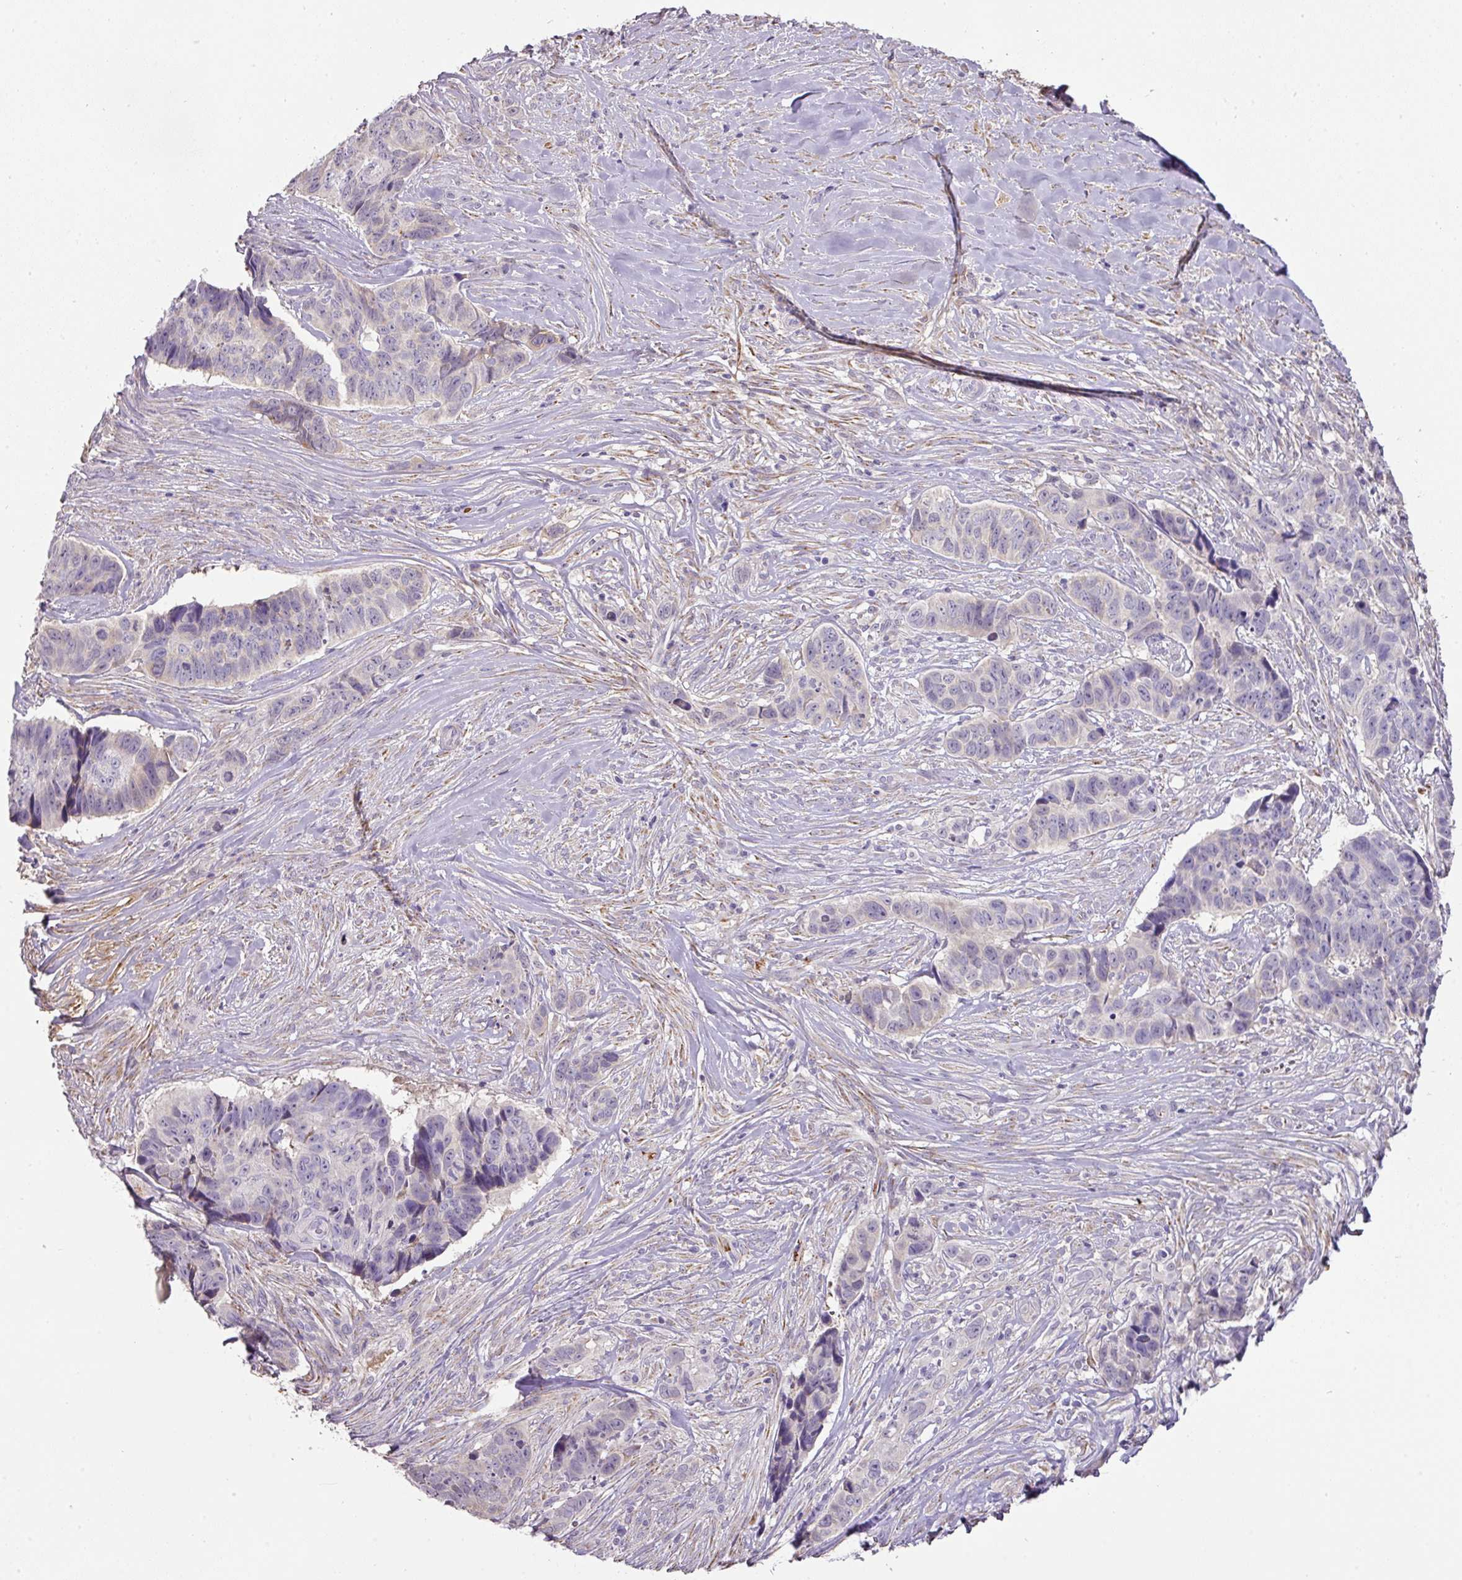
{"staining": {"intensity": "negative", "quantity": "none", "location": "none"}, "tissue": "skin cancer", "cell_type": "Tumor cells", "image_type": "cancer", "snomed": [{"axis": "morphology", "description": "Basal cell carcinoma"}, {"axis": "topography", "description": "Skin"}], "caption": "DAB immunohistochemical staining of skin cancer (basal cell carcinoma) shows no significant positivity in tumor cells.", "gene": "CCZ1", "patient": {"sex": "female", "age": 82}}